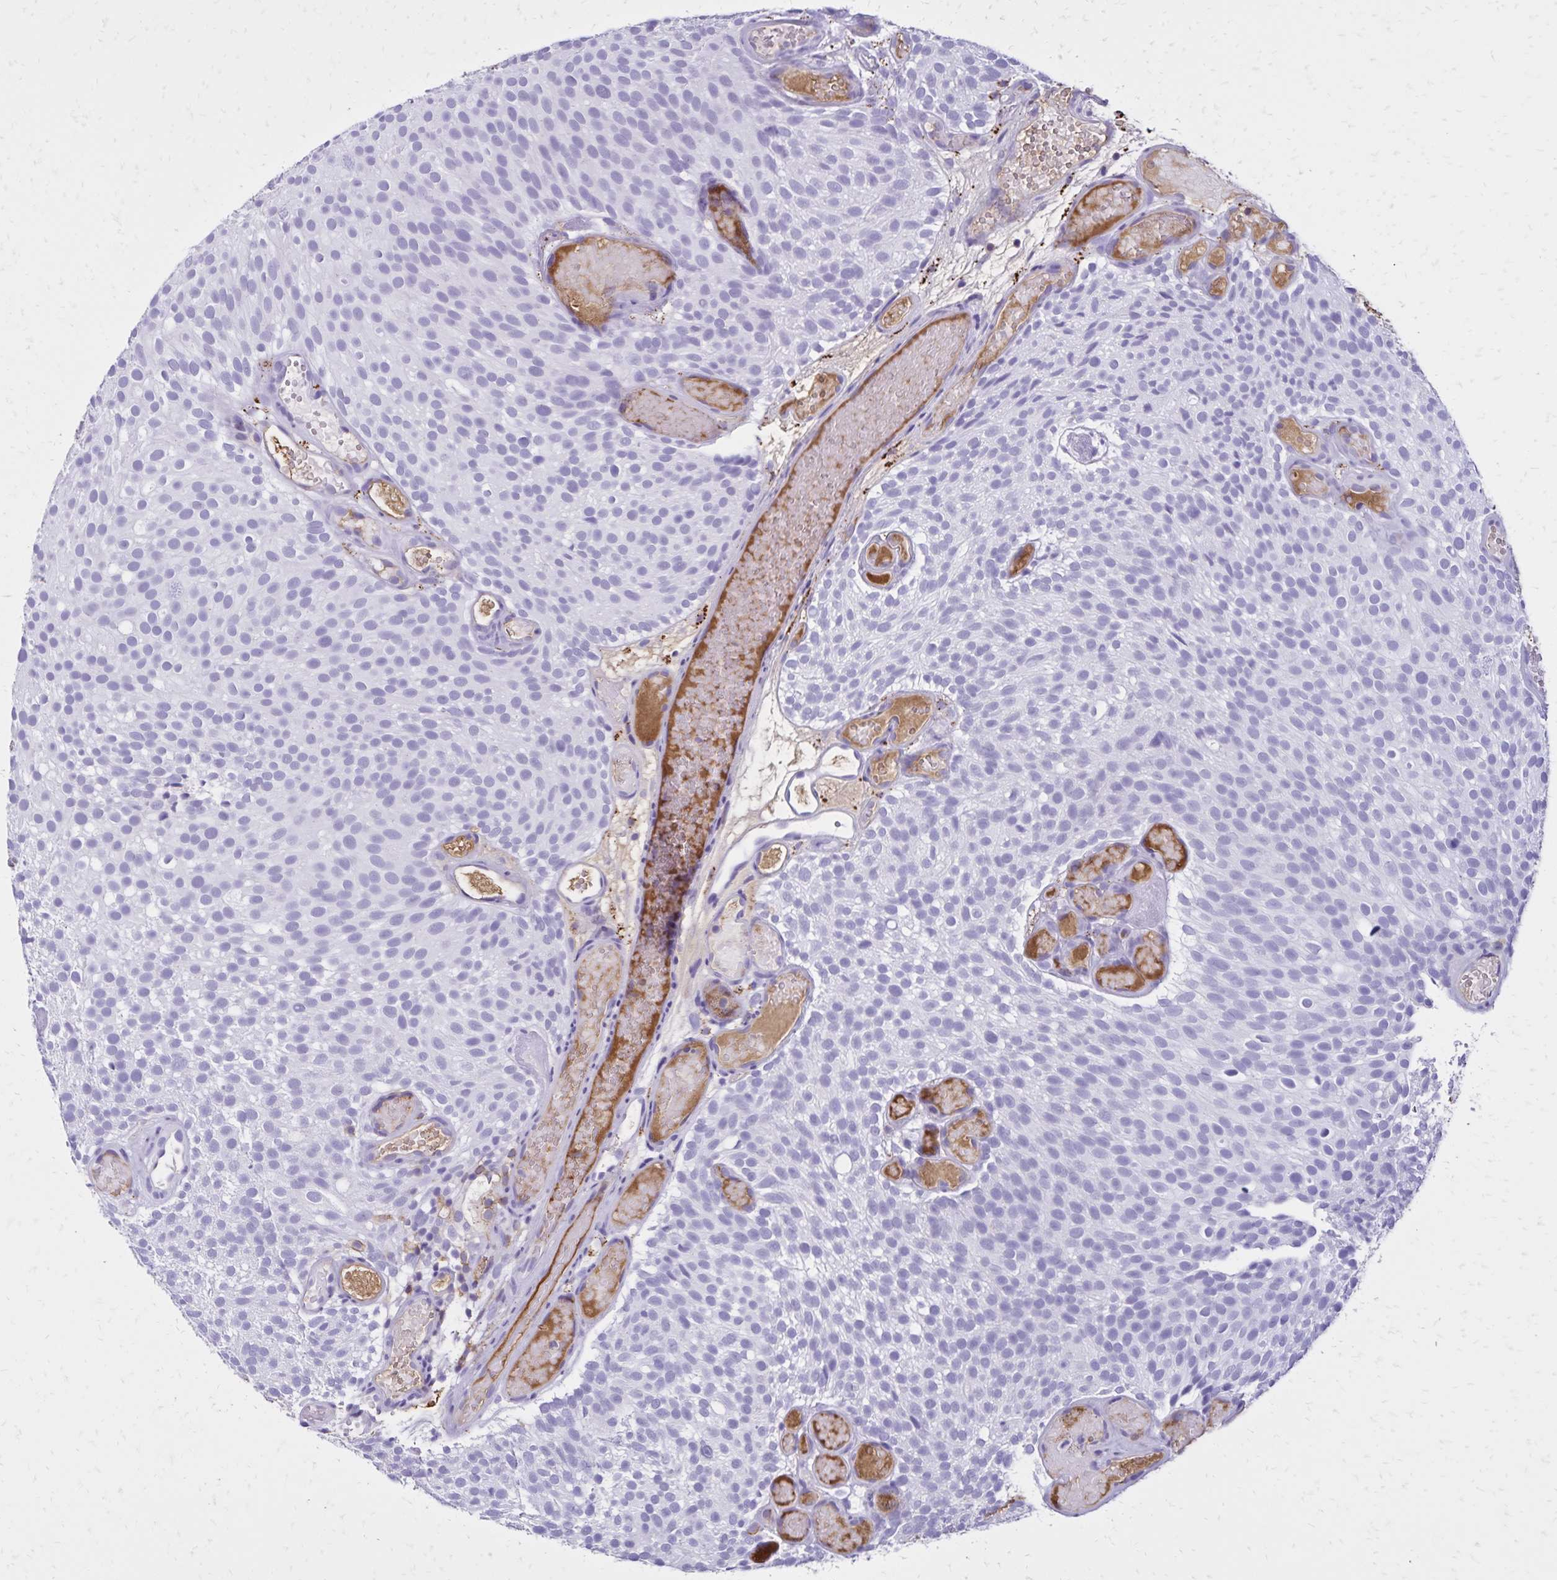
{"staining": {"intensity": "negative", "quantity": "none", "location": "none"}, "tissue": "urothelial cancer", "cell_type": "Tumor cells", "image_type": "cancer", "snomed": [{"axis": "morphology", "description": "Urothelial carcinoma, Low grade"}, {"axis": "topography", "description": "Urinary bladder"}], "caption": "Human urothelial cancer stained for a protein using immunohistochemistry reveals no staining in tumor cells.", "gene": "CD27", "patient": {"sex": "male", "age": 78}}